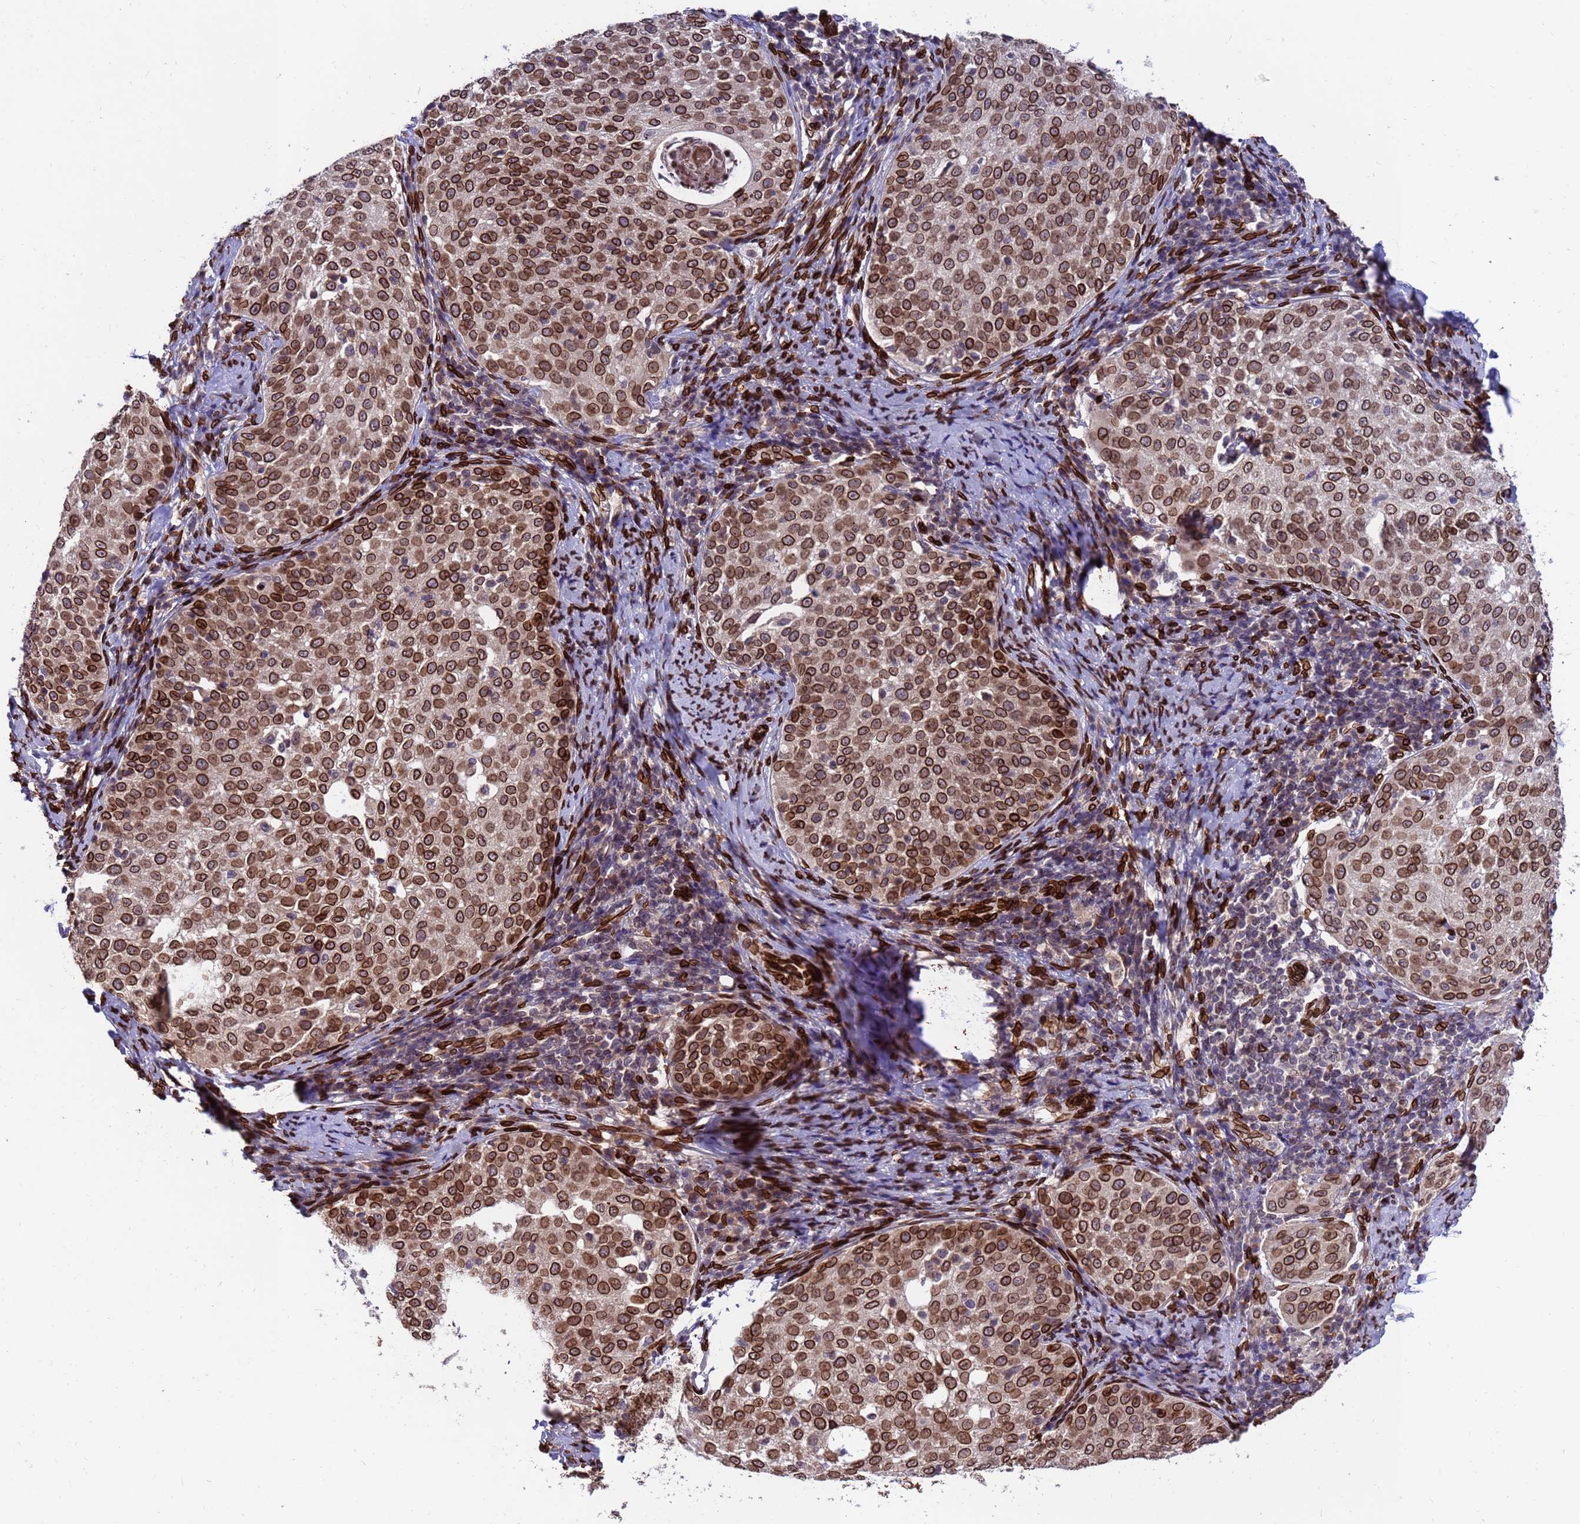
{"staining": {"intensity": "strong", "quantity": ">75%", "location": "cytoplasmic/membranous,nuclear"}, "tissue": "cervical cancer", "cell_type": "Tumor cells", "image_type": "cancer", "snomed": [{"axis": "morphology", "description": "Squamous cell carcinoma, NOS"}, {"axis": "topography", "description": "Cervix"}], "caption": "There is high levels of strong cytoplasmic/membranous and nuclear positivity in tumor cells of cervical cancer, as demonstrated by immunohistochemical staining (brown color).", "gene": "GPR135", "patient": {"sex": "female", "age": 57}}